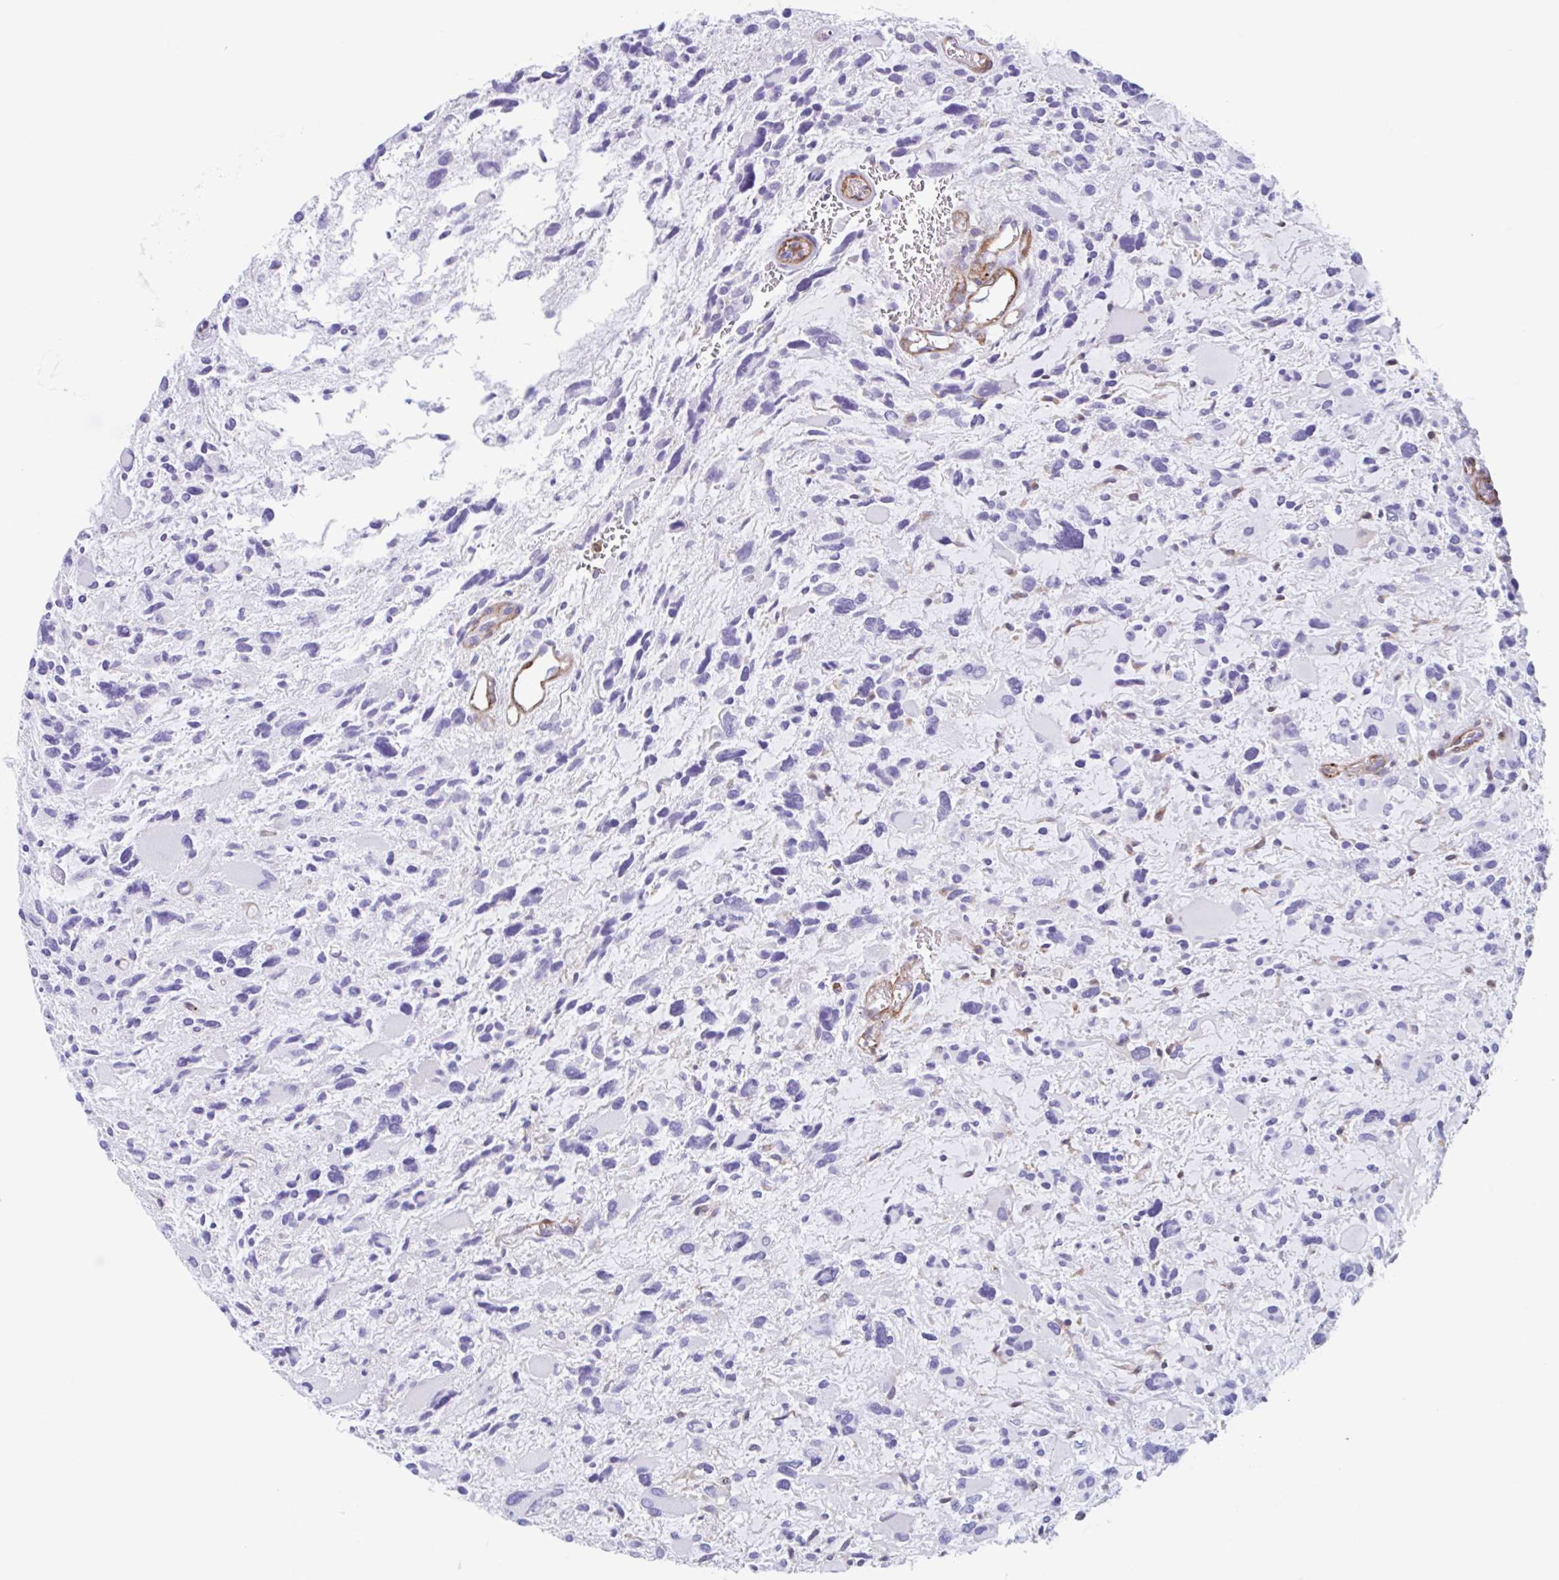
{"staining": {"intensity": "negative", "quantity": "none", "location": "none"}, "tissue": "glioma", "cell_type": "Tumor cells", "image_type": "cancer", "snomed": [{"axis": "morphology", "description": "Glioma, malignant, High grade"}, {"axis": "topography", "description": "Brain"}], "caption": "High-grade glioma (malignant) was stained to show a protein in brown. There is no significant staining in tumor cells. (DAB (3,3'-diaminobenzidine) immunohistochemistry (IHC) visualized using brightfield microscopy, high magnification).", "gene": "EFHD1", "patient": {"sex": "female", "age": 11}}